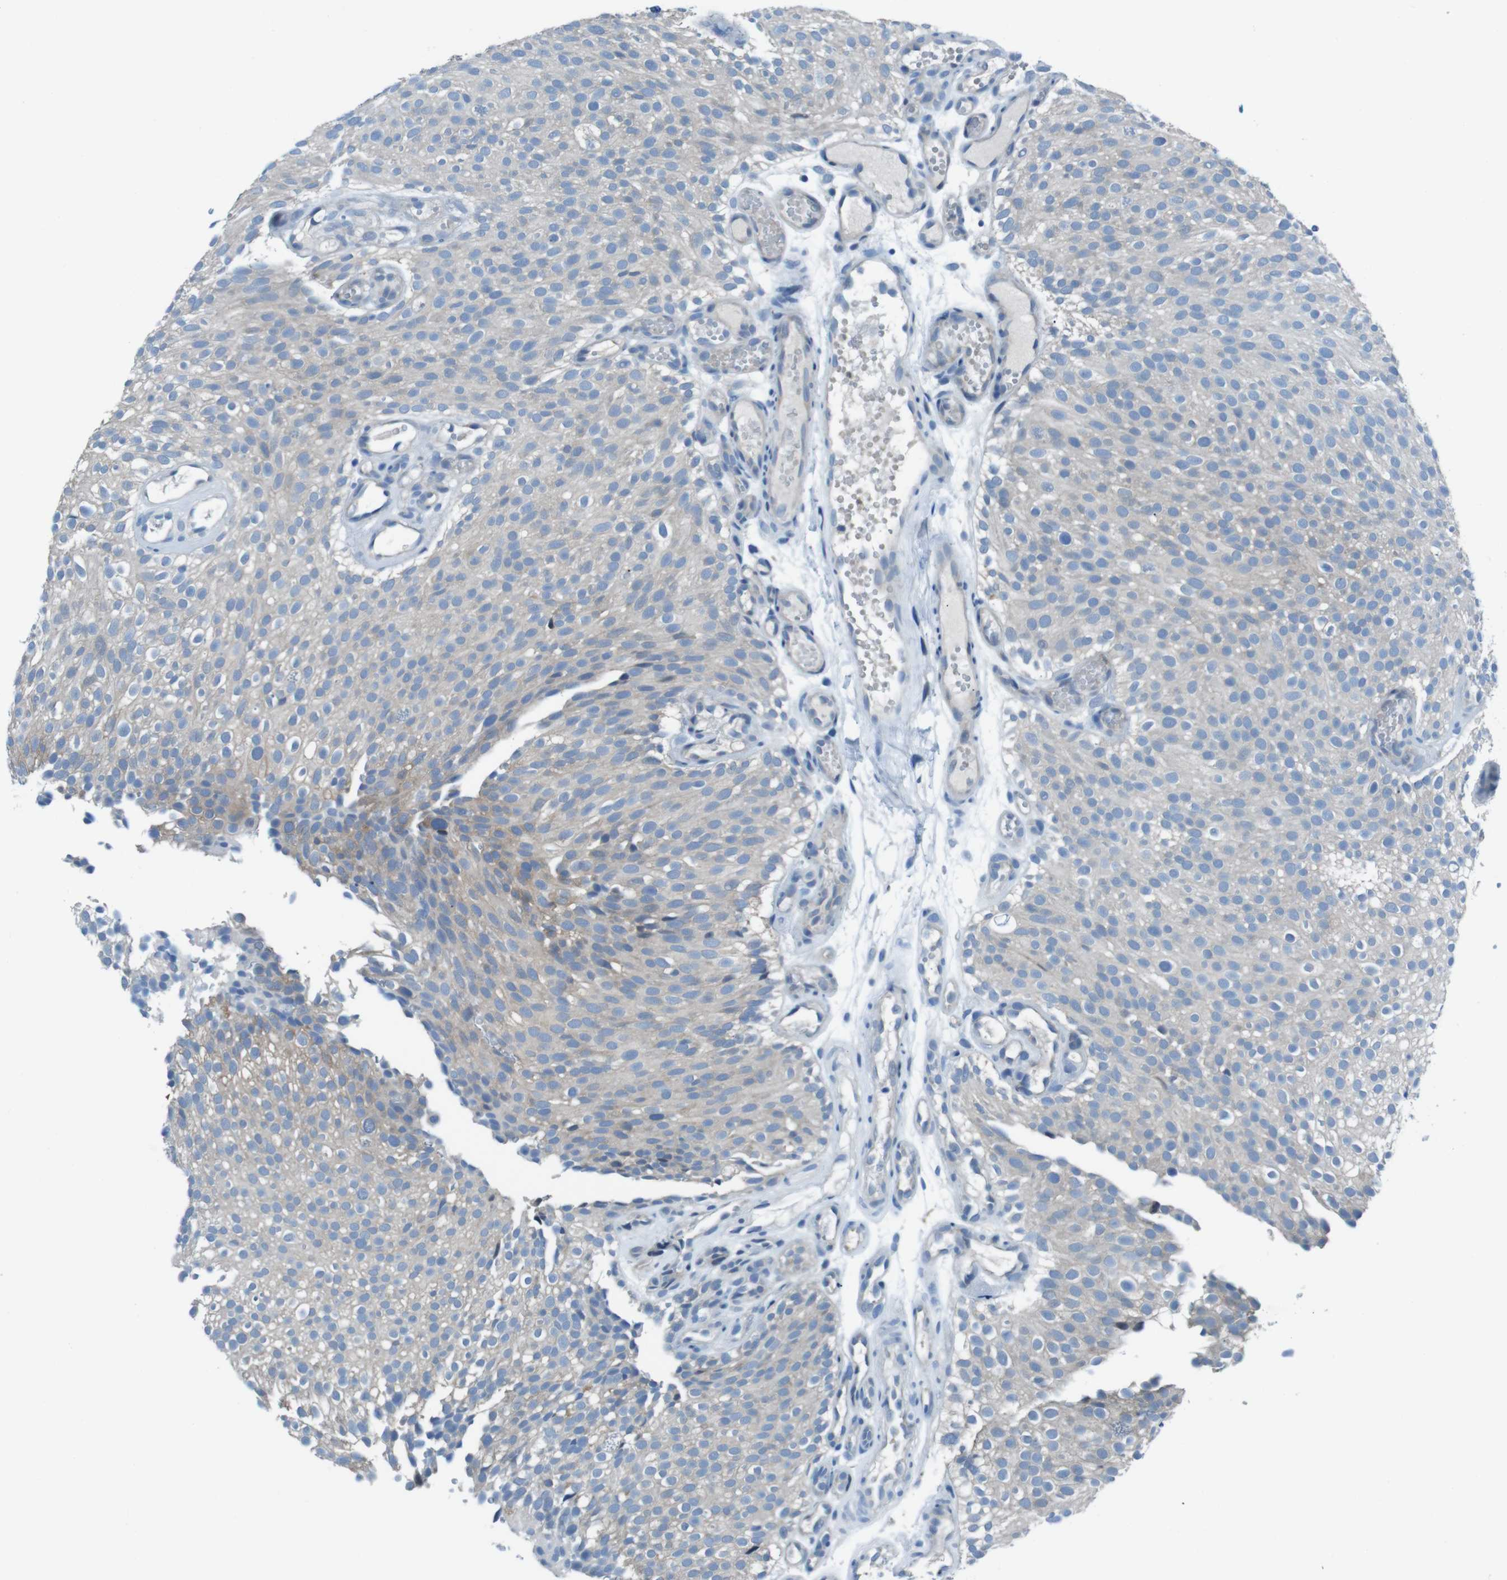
{"staining": {"intensity": "weak", "quantity": "<25%", "location": "cytoplasmic/membranous"}, "tissue": "urothelial cancer", "cell_type": "Tumor cells", "image_type": "cancer", "snomed": [{"axis": "morphology", "description": "Urothelial carcinoma, Low grade"}, {"axis": "topography", "description": "Urinary bladder"}], "caption": "This is an immunohistochemistry image of human low-grade urothelial carcinoma. There is no staining in tumor cells.", "gene": "NANOS2", "patient": {"sex": "male", "age": 78}}